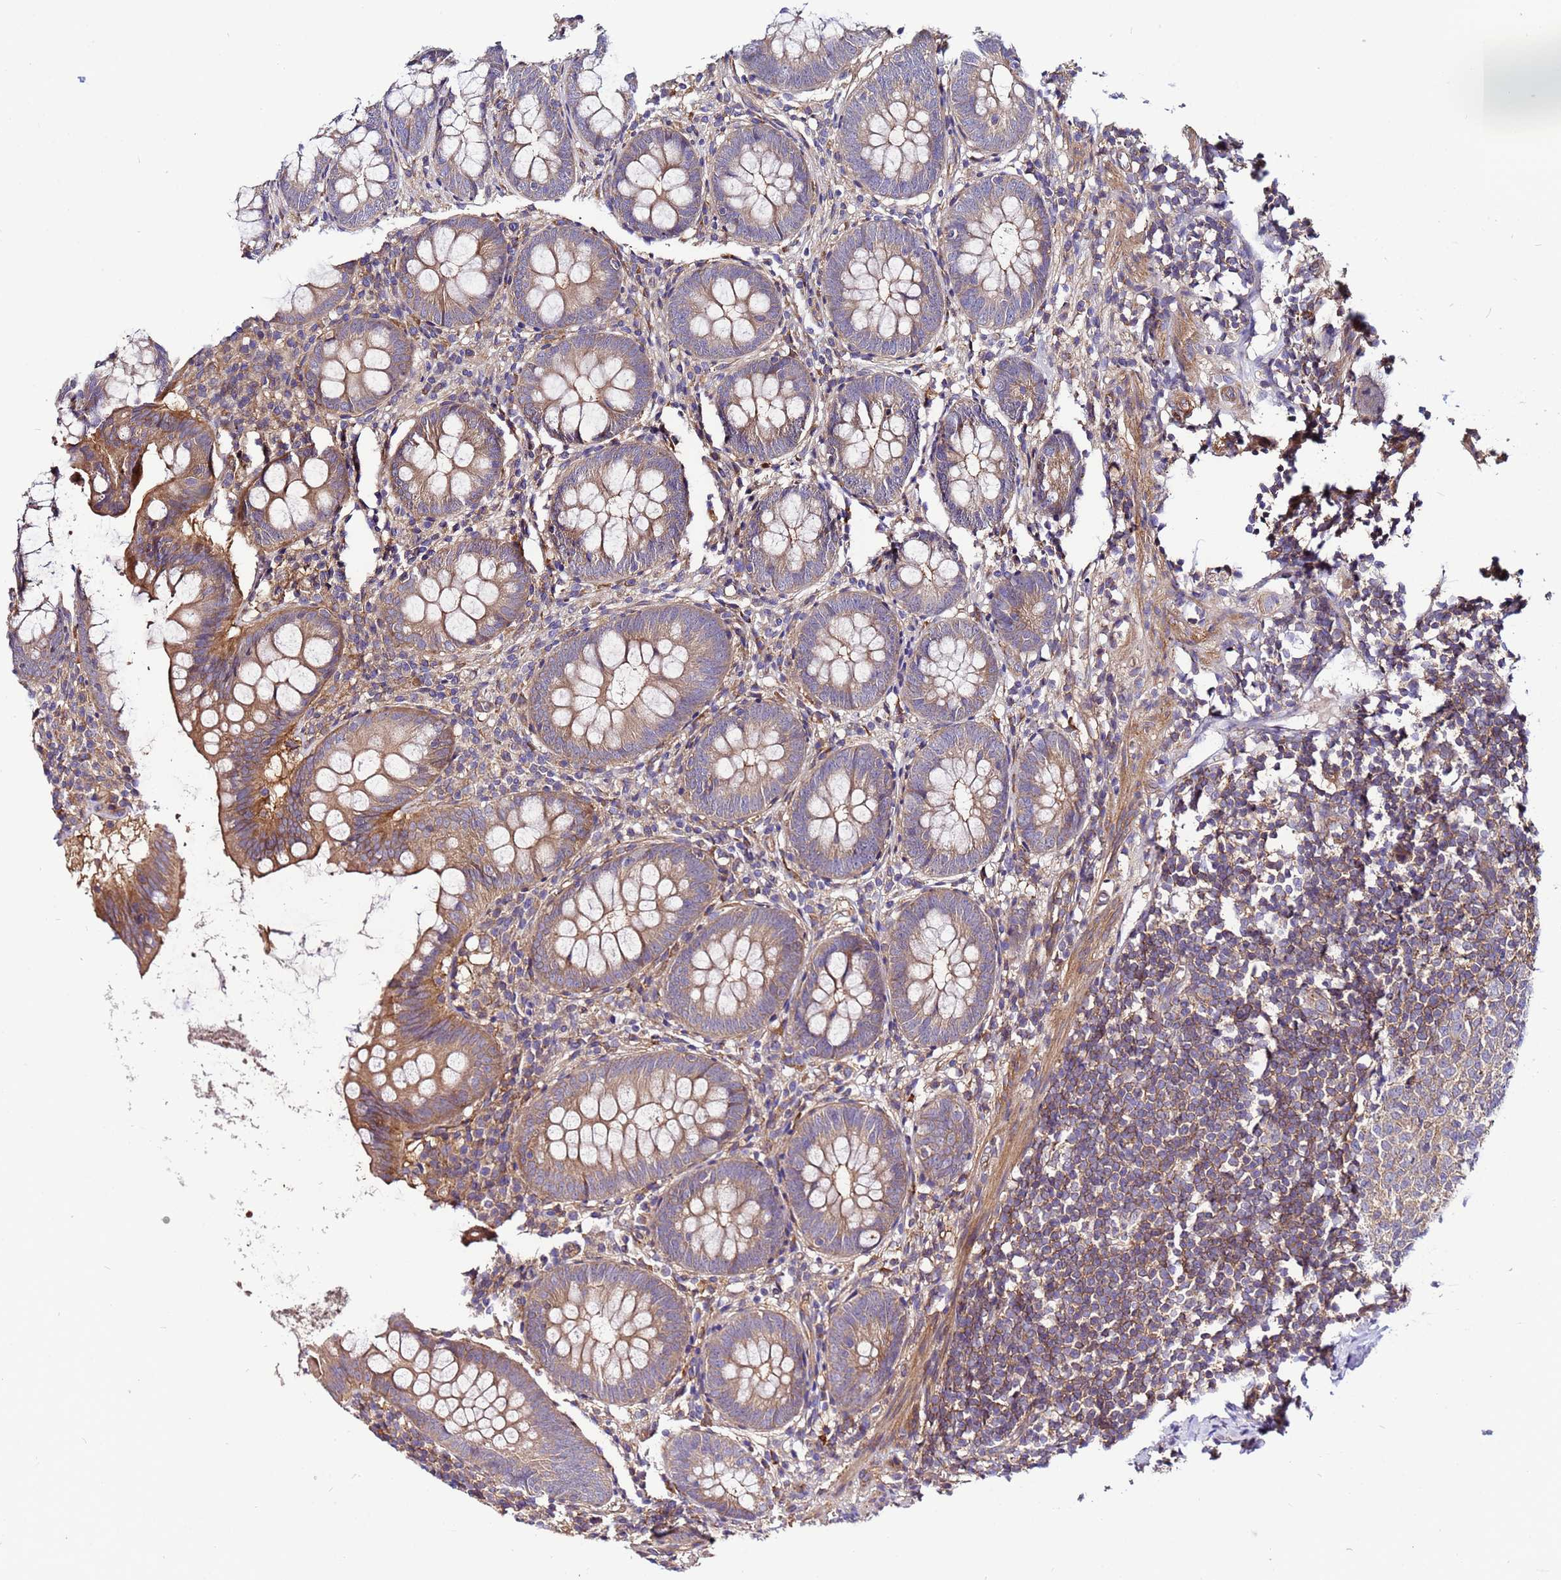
{"staining": {"intensity": "moderate", "quantity": ">75%", "location": "cytoplasmic/membranous"}, "tissue": "appendix", "cell_type": "Glandular cells", "image_type": "normal", "snomed": [{"axis": "morphology", "description": "Normal tissue, NOS"}, {"axis": "topography", "description": "Appendix"}], "caption": "The photomicrograph demonstrates staining of benign appendix, revealing moderate cytoplasmic/membranous protein expression (brown color) within glandular cells. Using DAB (brown) and hematoxylin (blue) stains, captured at high magnification using brightfield microscopy.", "gene": "STK38L", "patient": {"sex": "female", "age": 51}}